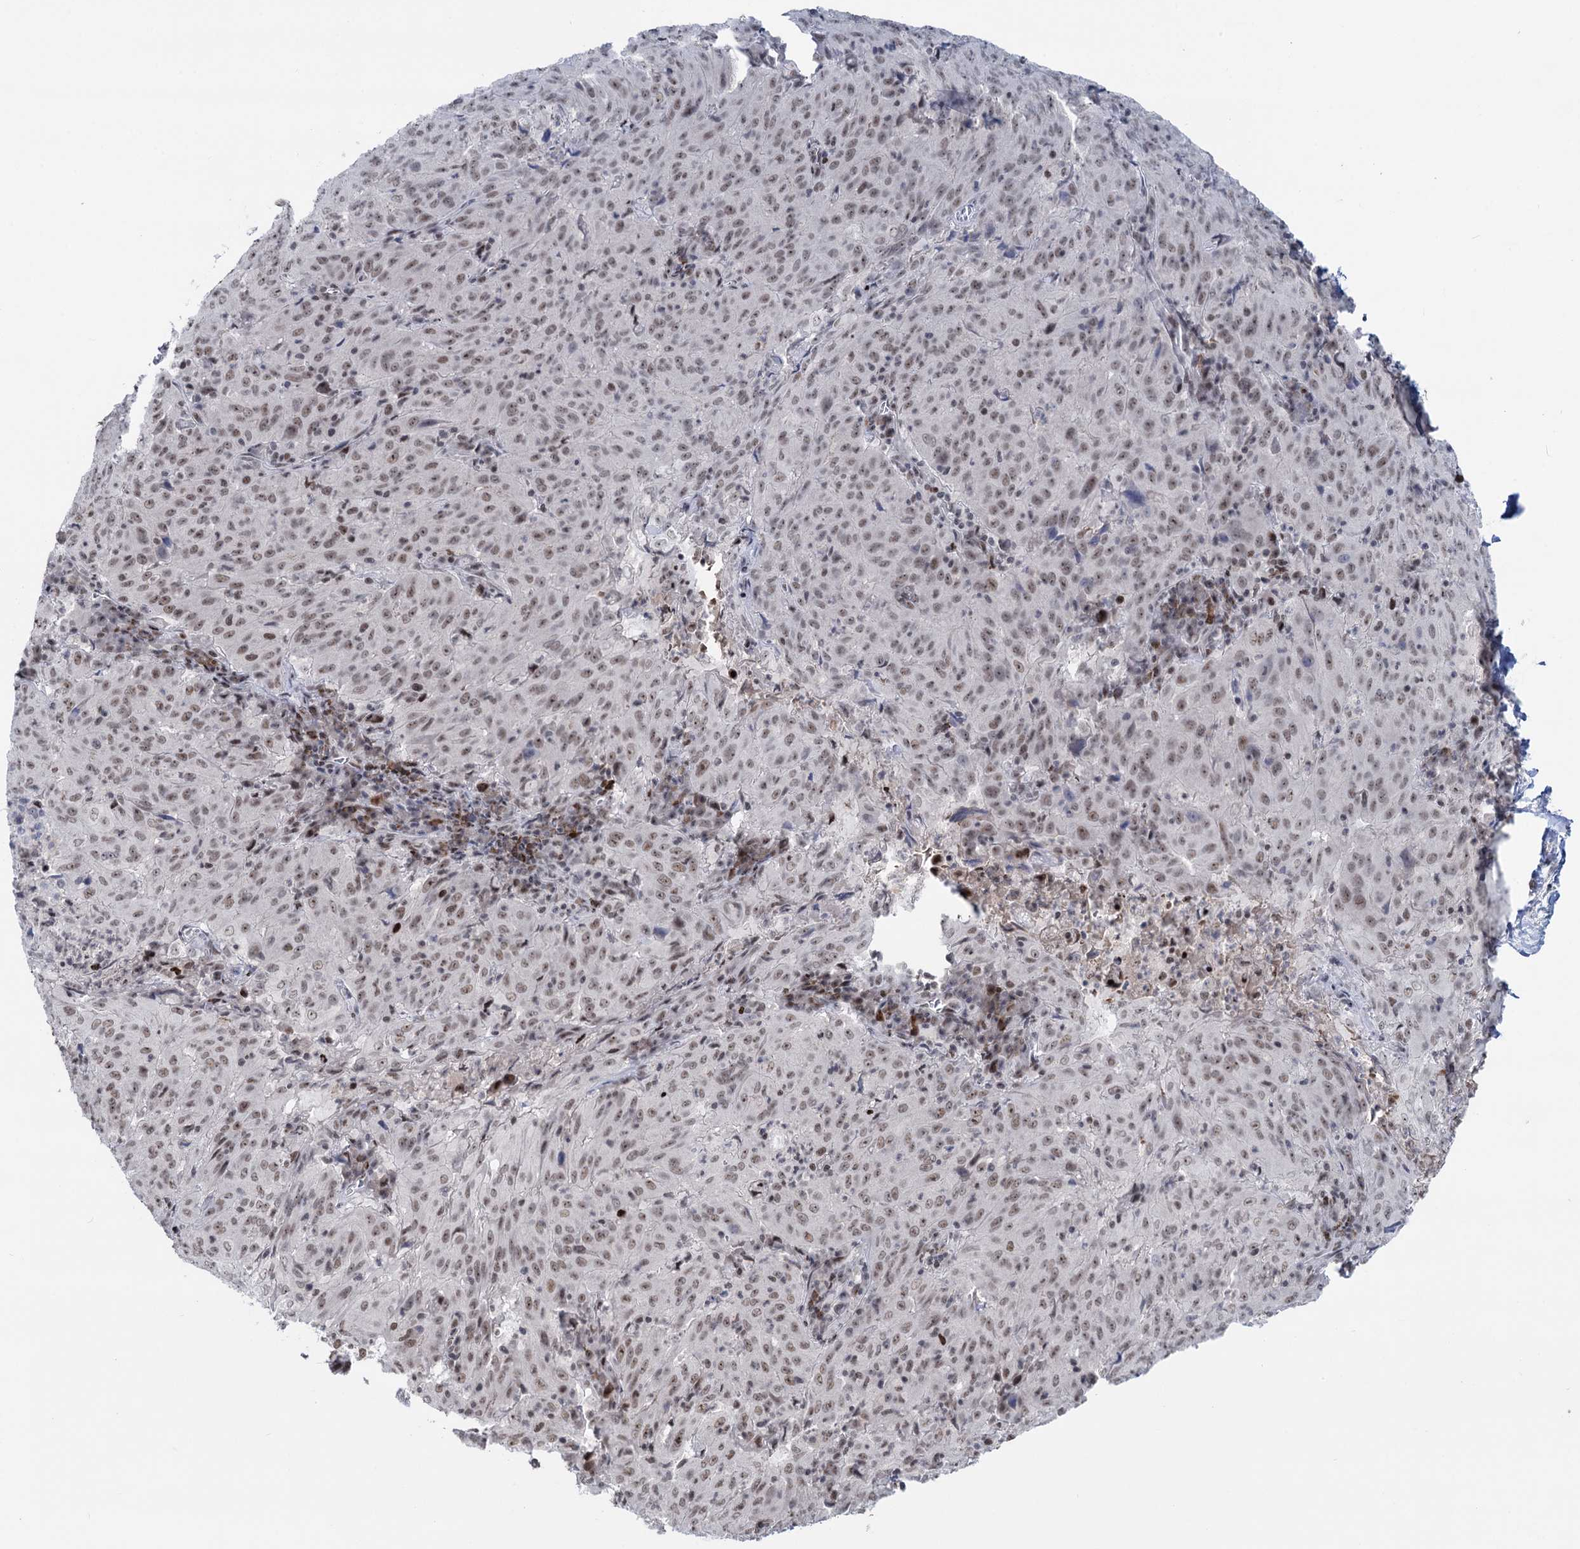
{"staining": {"intensity": "weak", "quantity": "25%-75%", "location": "nuclear"}, "tissue": "pancreatic cancer", "cell_type": "Tumor cells", "image_type": "cancer", "snomed": [{"axis": "morphology", "description": "Adenocarcinoma, NOS"}, {"axis": "topography", "description": "Pancreas"}], "caption": "Adenocarcinoma (pancreatic) stained with a brown dye demonstrates weak nuclear positive staining in about 25%-75% of tumor cells.", "gene": "ZCCHC10", "patient": {"sex": "male", "age": 63}}